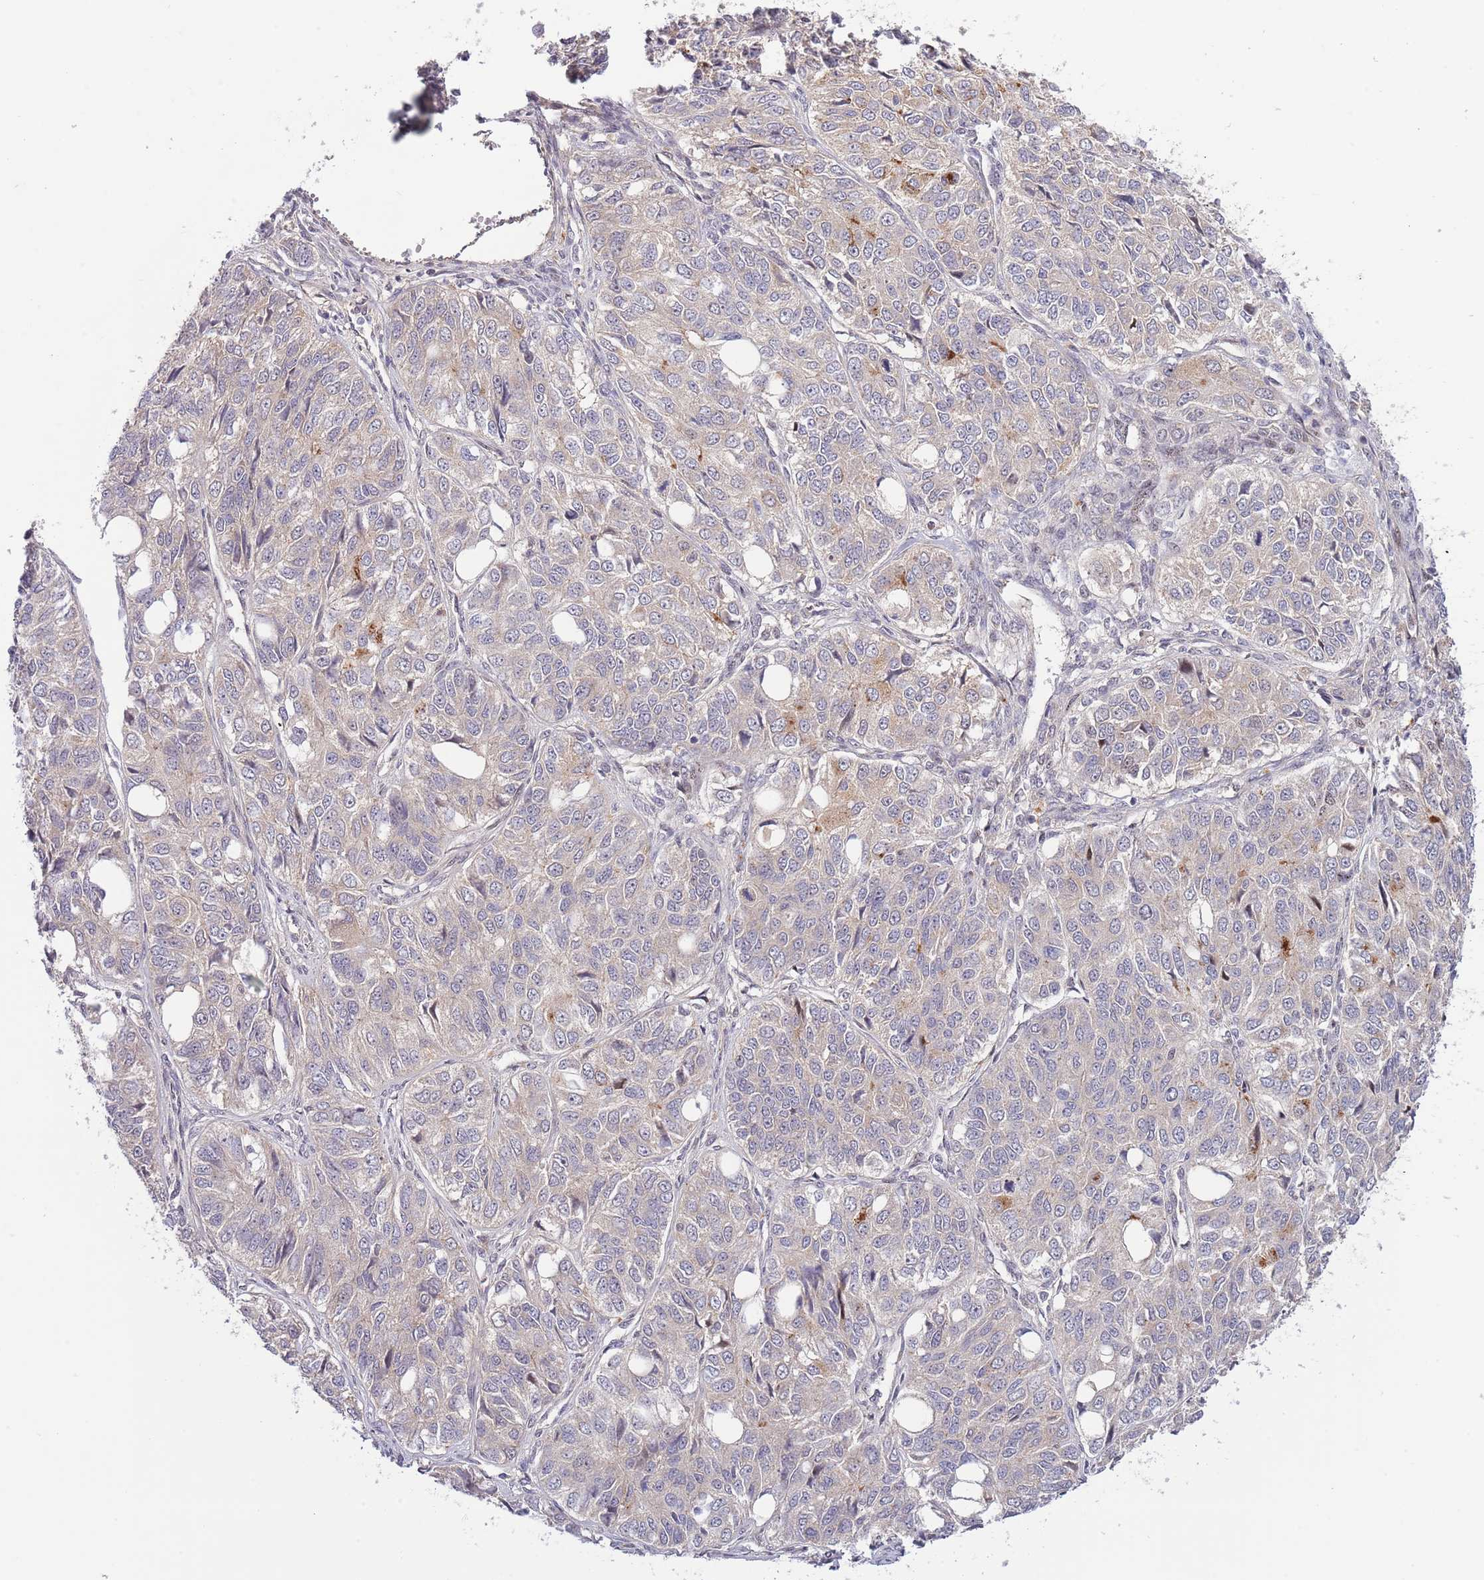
{"staining": {"intensity": "negative", "quantity": "none", "location": "none"}, "tissue": "ovarian cancer", "cell_type": "Tumor cells", "image_type": "cancer", "snomed": [{"axis": "morphology", "description": "Carcinoma, endometroid"}, {"axis": "topography", "description": "Ovary"}], "caption": "DAB (3,3'-diaminobenzidine) immunohistochemical staining of human endometroid carcinoma (ovarian) shows no significant positivity in tumor cells.", "gene": "PRR16", "patient": {"sex": "female", "age": 51}}